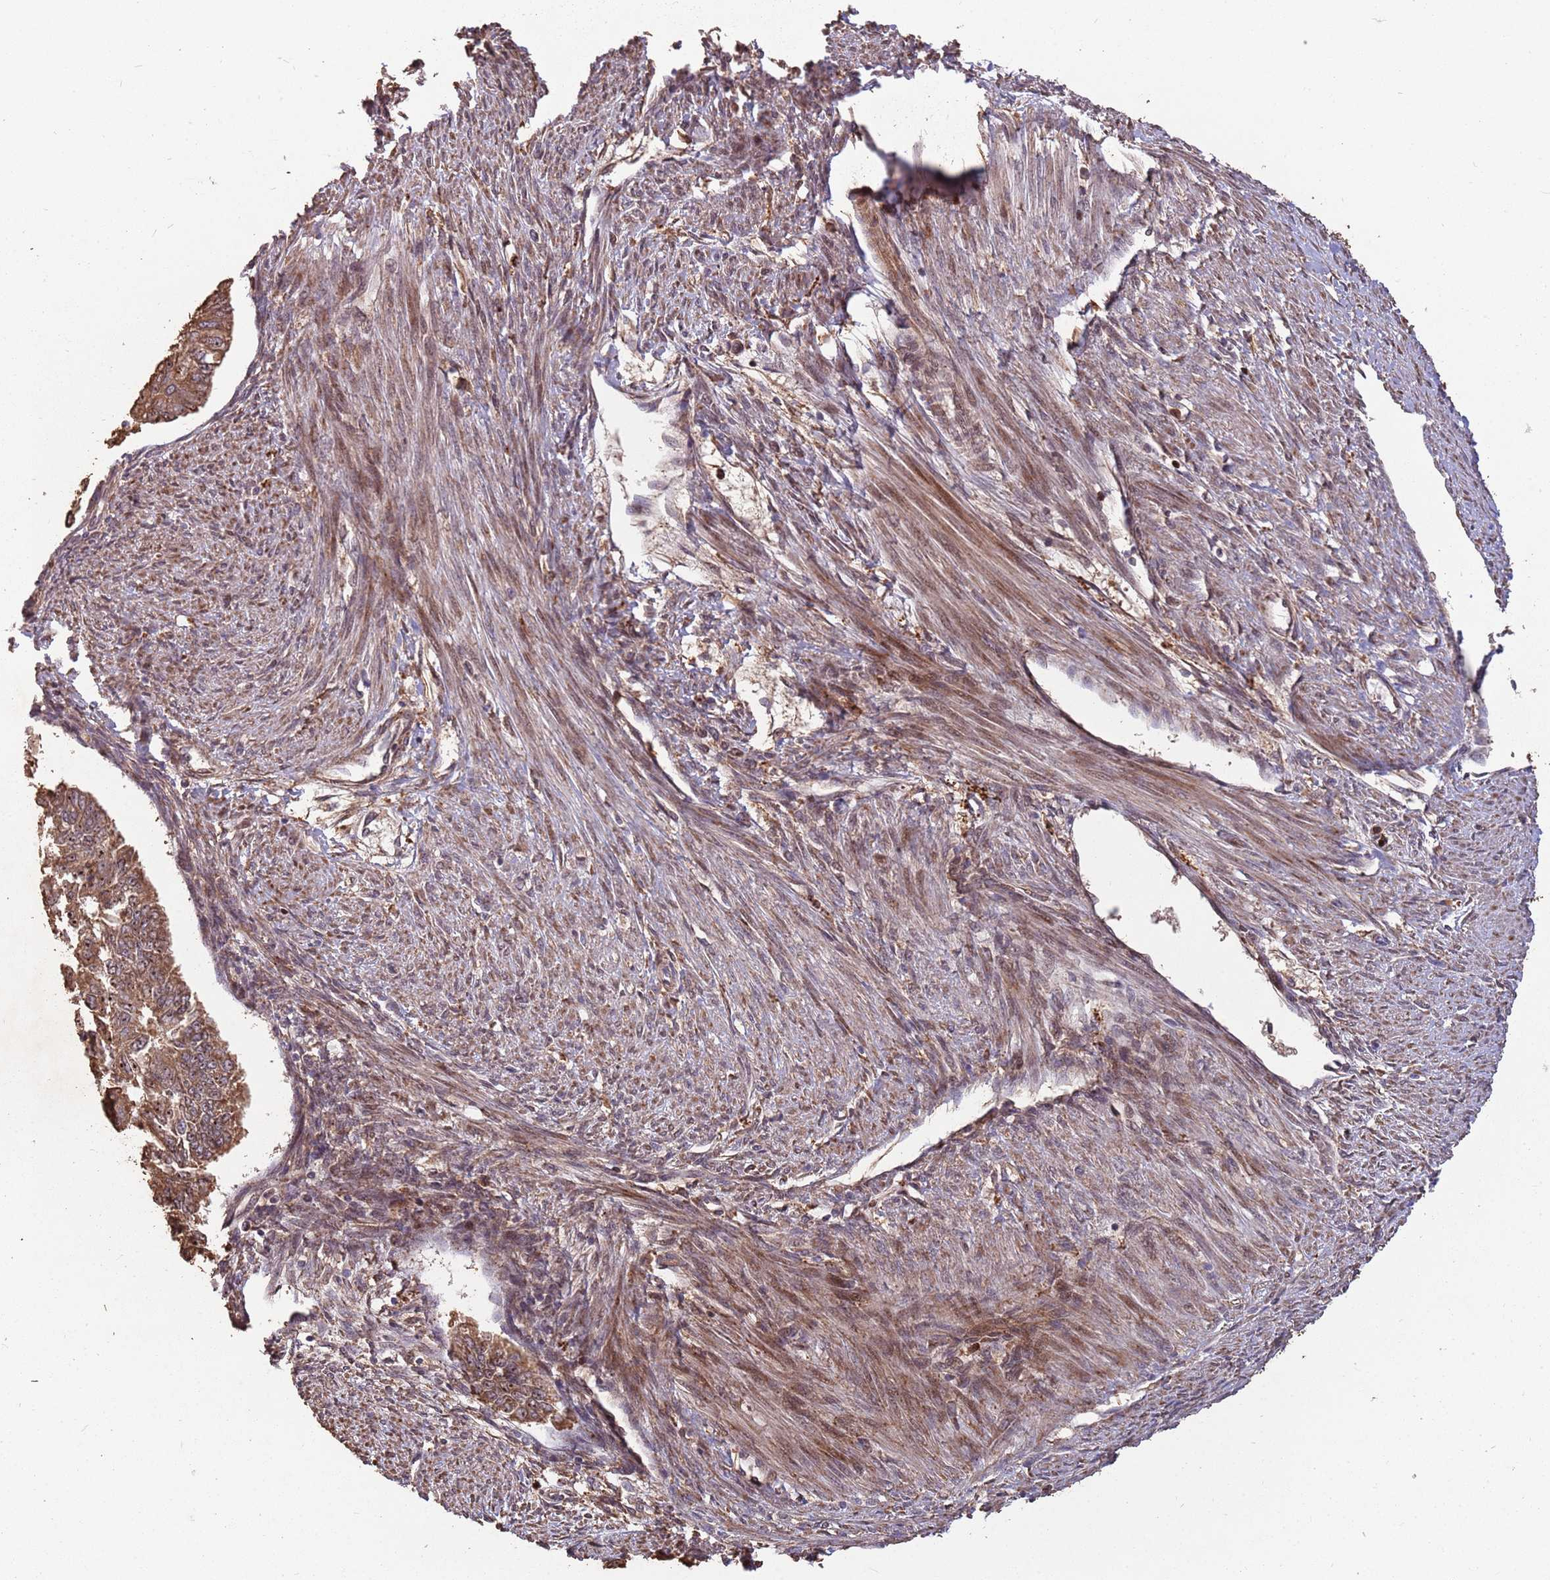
{"staining": {"intensity": "moderate", "quantity": ">75%", "location": "cytoplasmic/membranous,nuclear"}, "tissue": "endometrial cancer", "cell_type": "Tumor cells", "image_type": "cancer", "snomed": [{"axis": "morphology", "description": "Adenocarcinoma, NOS"}, {"axis": "topography", "description": "Endometrium"}], "caption": "This is a photomicrograph of immunohistochemistry (IHC) staining of adenocarcinoma (endometrial), which shows moderate positivity in the cytoplasmic/membranous and nuclear of tumor cells.", "gene": "ZNF428", "patient": {"sex": "female", "age": 32}}